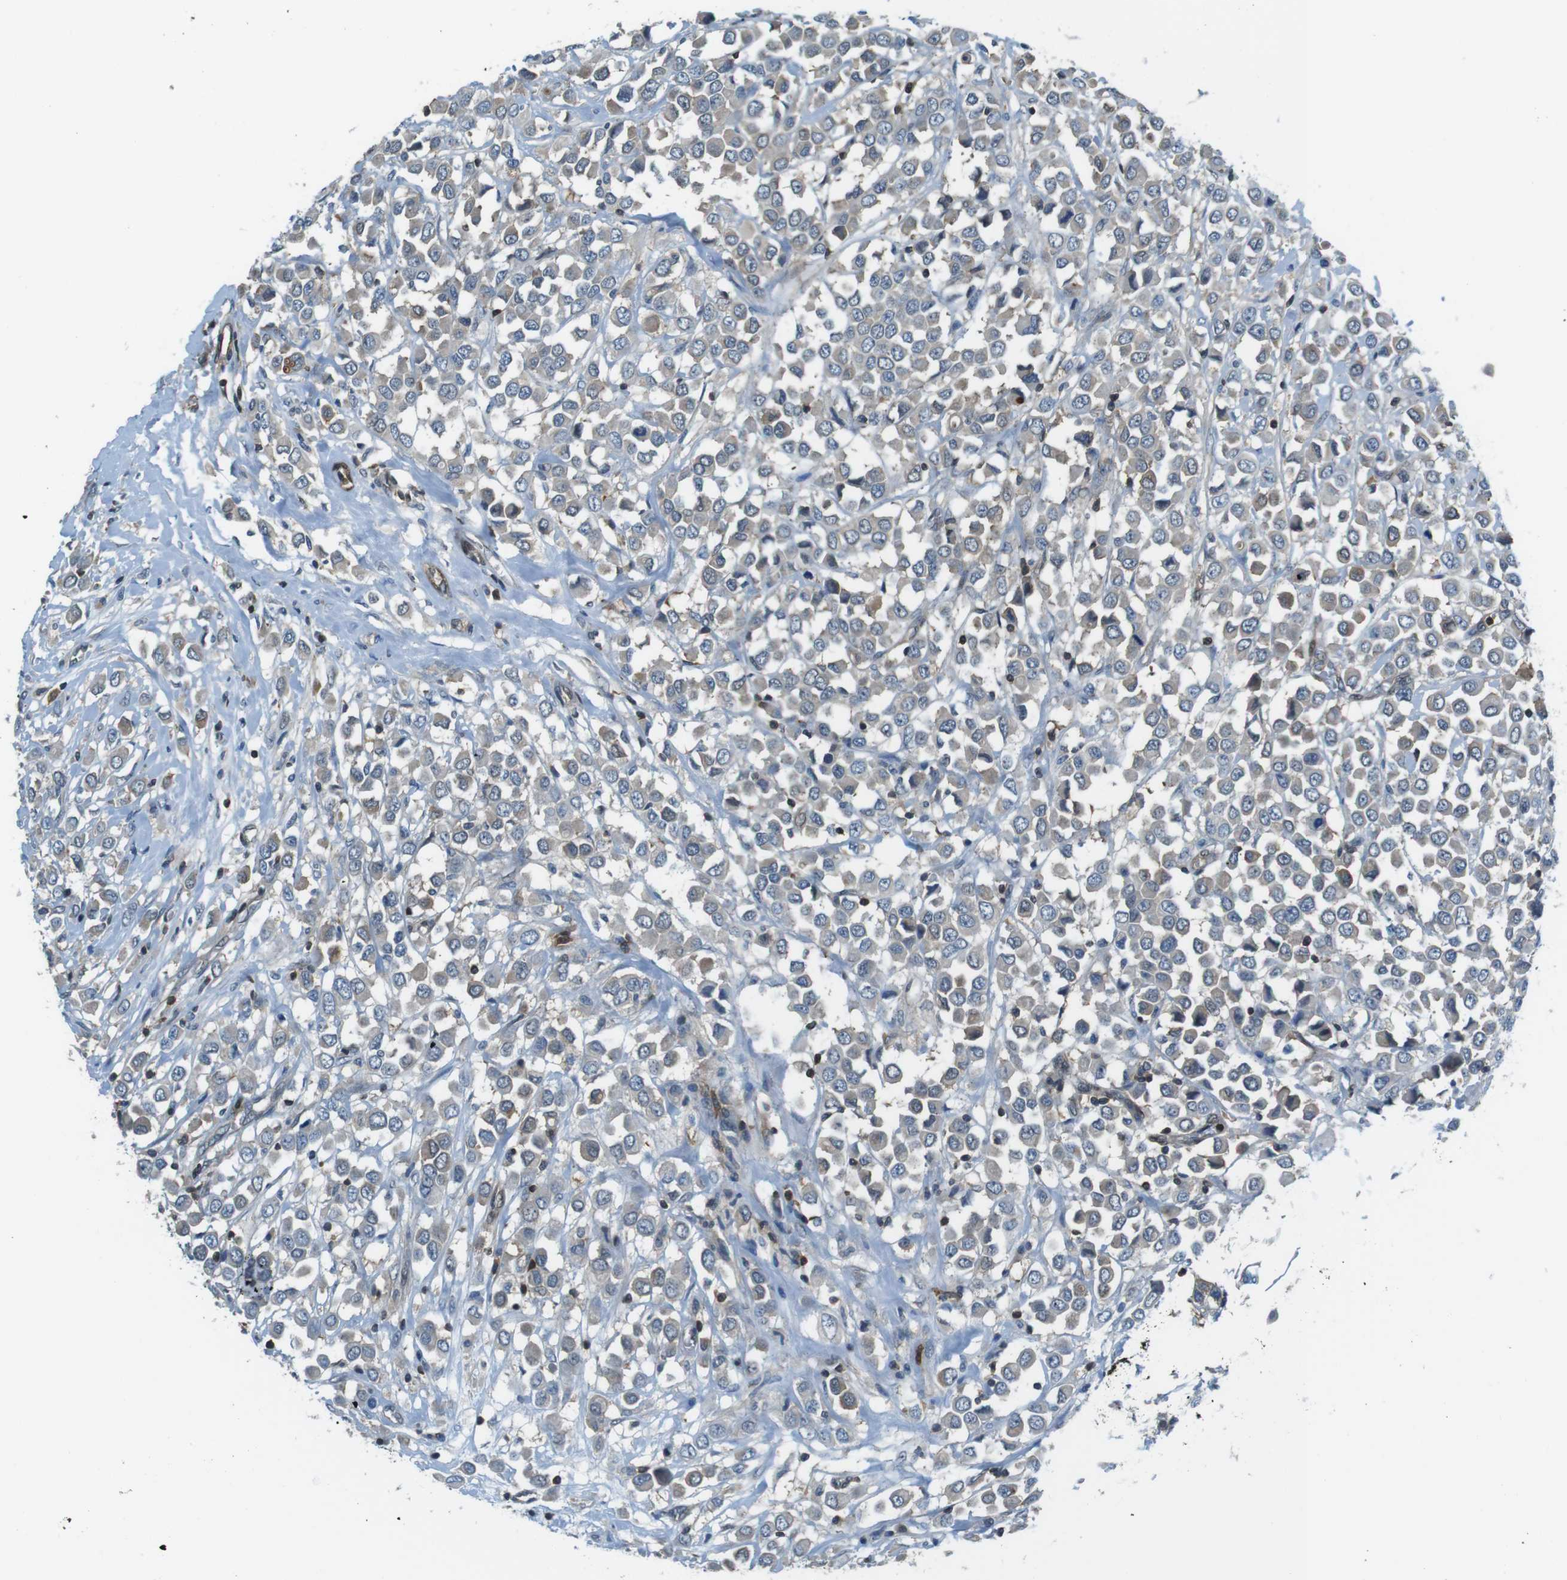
{"staining": {"intensity": "weak", "quantity": "25%-75%", "location": "cytoplasmic/membranous"}, "tissue": "breast cancer", "cell_type": "Tumor cells", "image_type": "cancer", "snomed": [{"axis": "morphology", "description": "Duct carcinoma"}, {"axis": "topography", "description": "Breast"}], "caption": "Human breast cancer stained with a protein marker reveals weak staining in tumor cells.", "gene": "TES", "patient": {"sex": "female", "age": 61}}